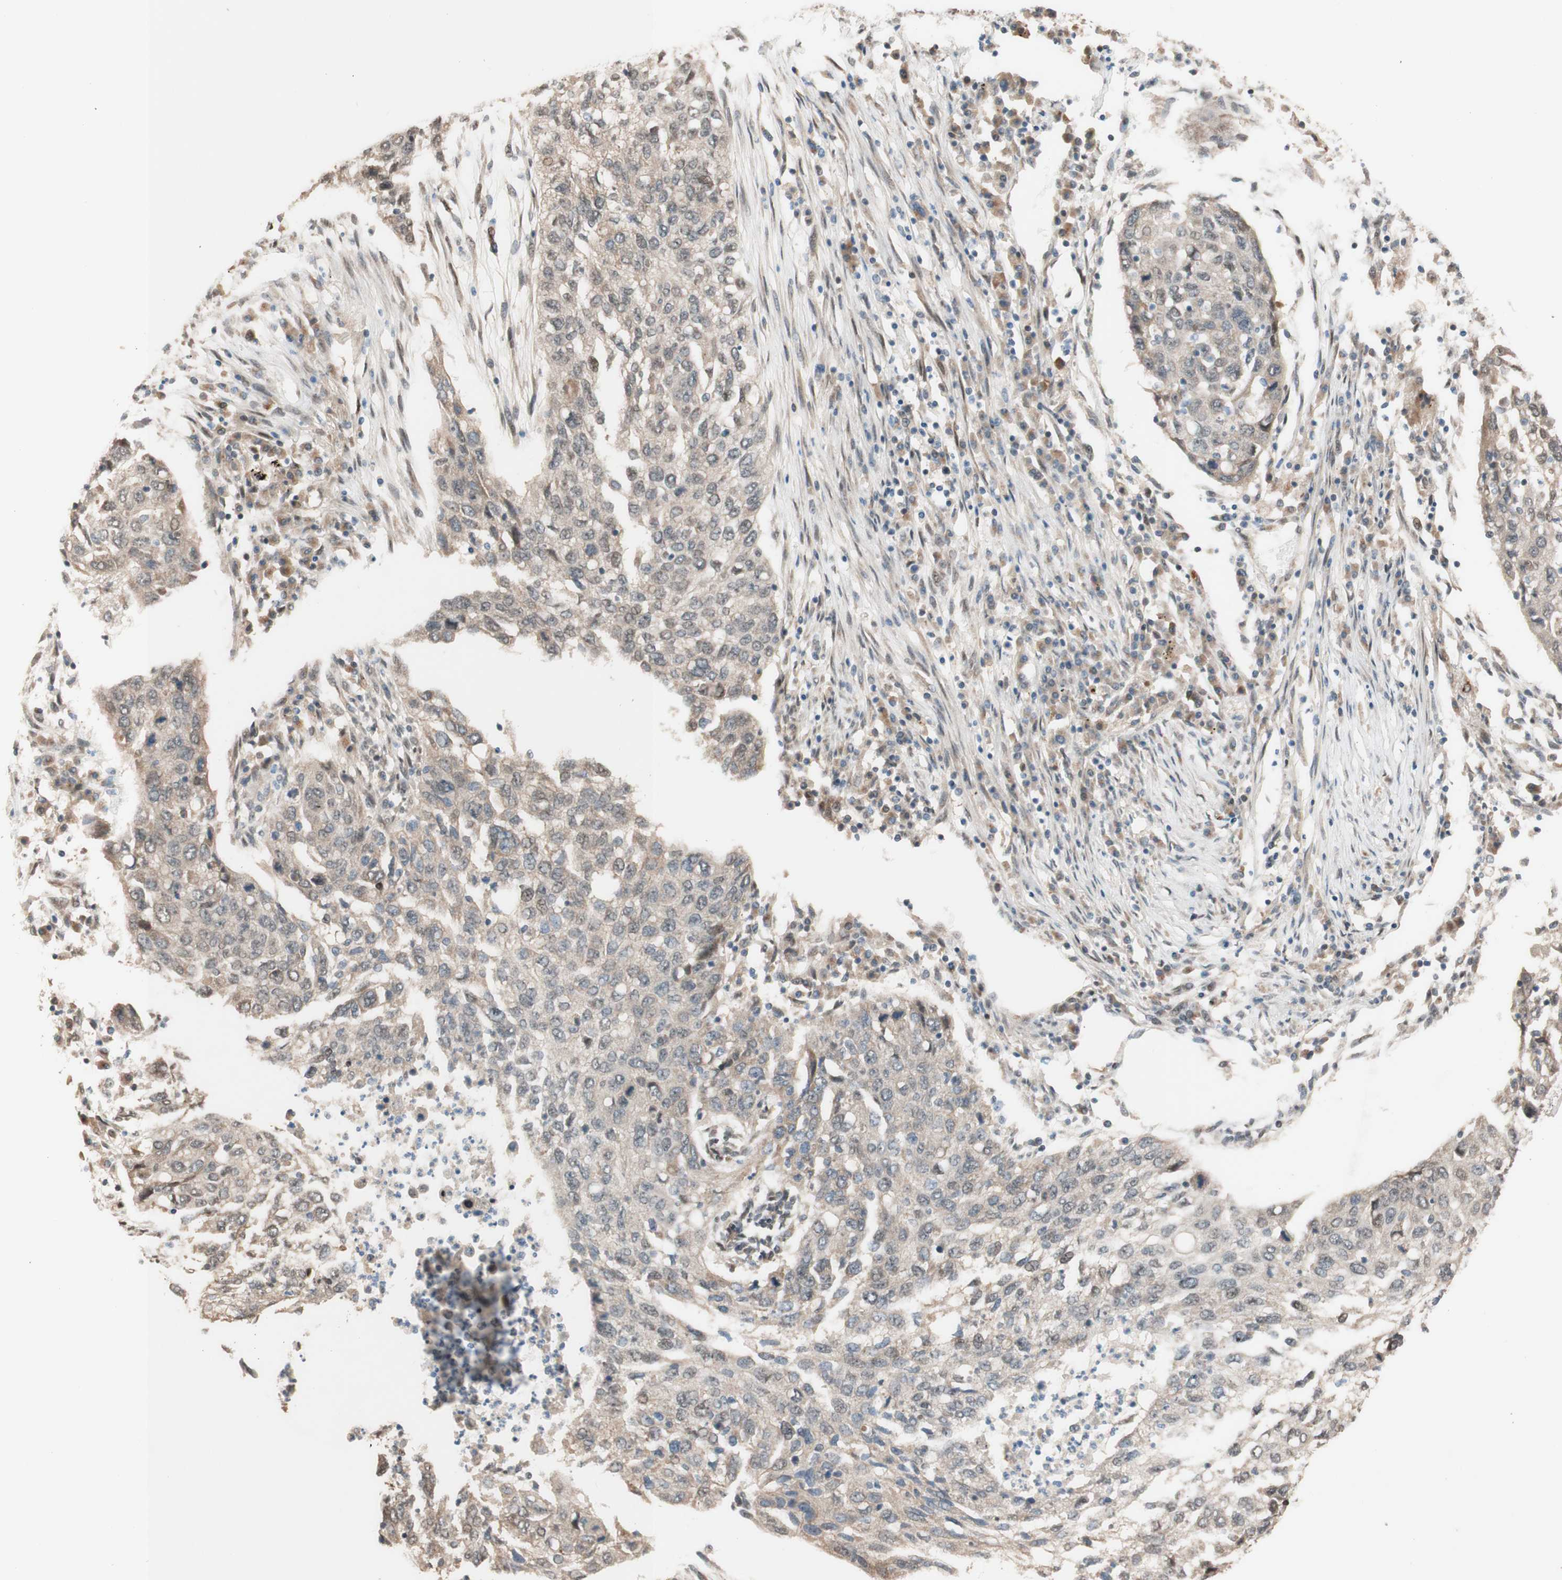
{"staining": {"intensity": "negative", "quantity": "none", "location": "none"}, "tissue": "lung cancer", "cell_type": "Tumor cells", "image_type": "cancer", "snomed": [{"axis": "morphology", "description": "Squamous cell carcinoma, NOS"}, {"axis": "topography", "description": "Lung"}], "caption": "Immunohistochemical staining of squamous cell carcinoma (lung) shows no significant expression in tumor cells.", "gene": "CCNC", "patient": {"sex": "female", "age": 63}}